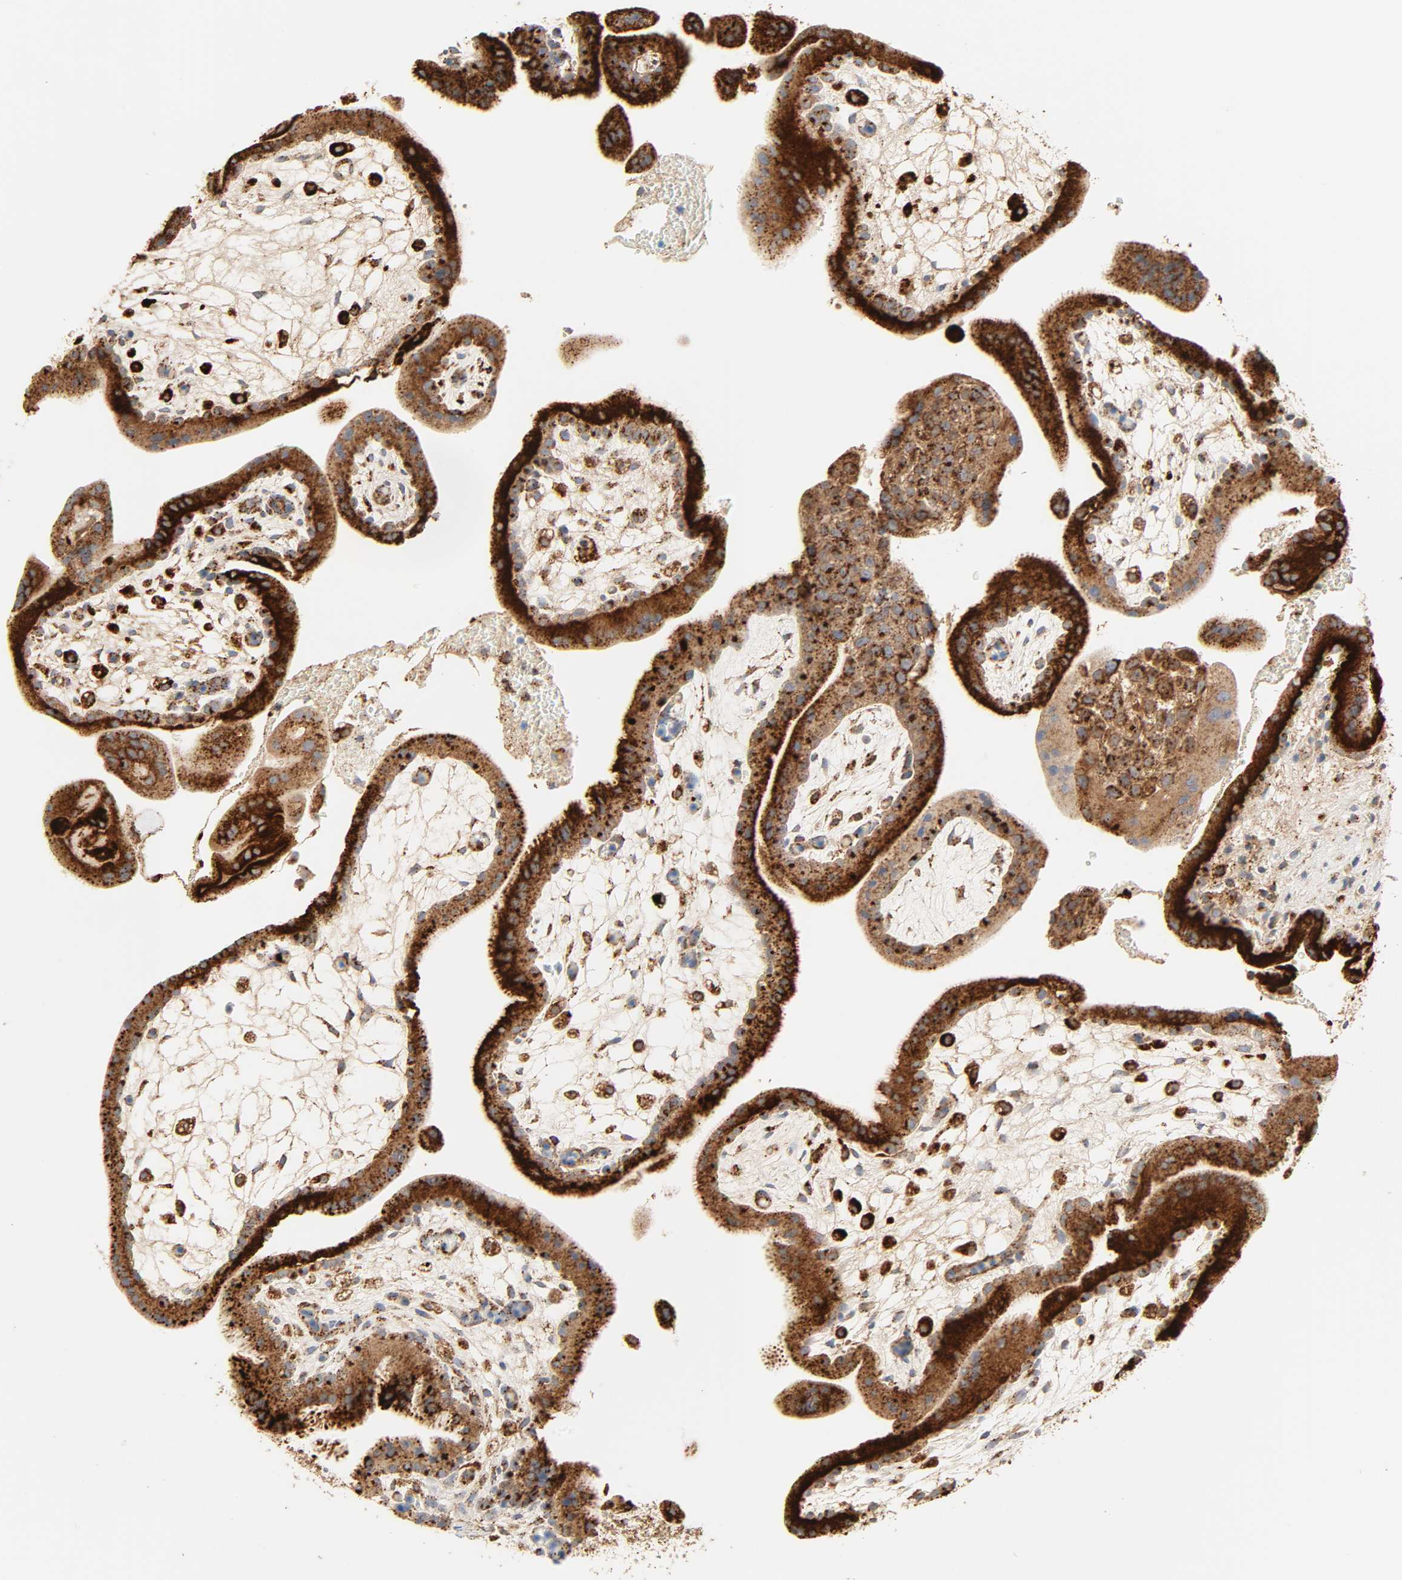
{"staining": {"intensity": "strong", "quantity": ">75%", "location": "cytoplasmic/membranous"}, "tissue": "placenta", "cell_type": "Decidual cells", "image_type": "normal", "snomed": [{"axis": "morphology", "description": "Normal tissue, NOS"}, {"axis": "topography", "description": "Placenta"}], "caption": "Placenta stained with immunohistochemistry (IHC) shows strong cytoplasmic/membranous staining in about >75% of decidual cells.", "gene": "PSAP", "patient": {"sex": "female", "age": 35}}